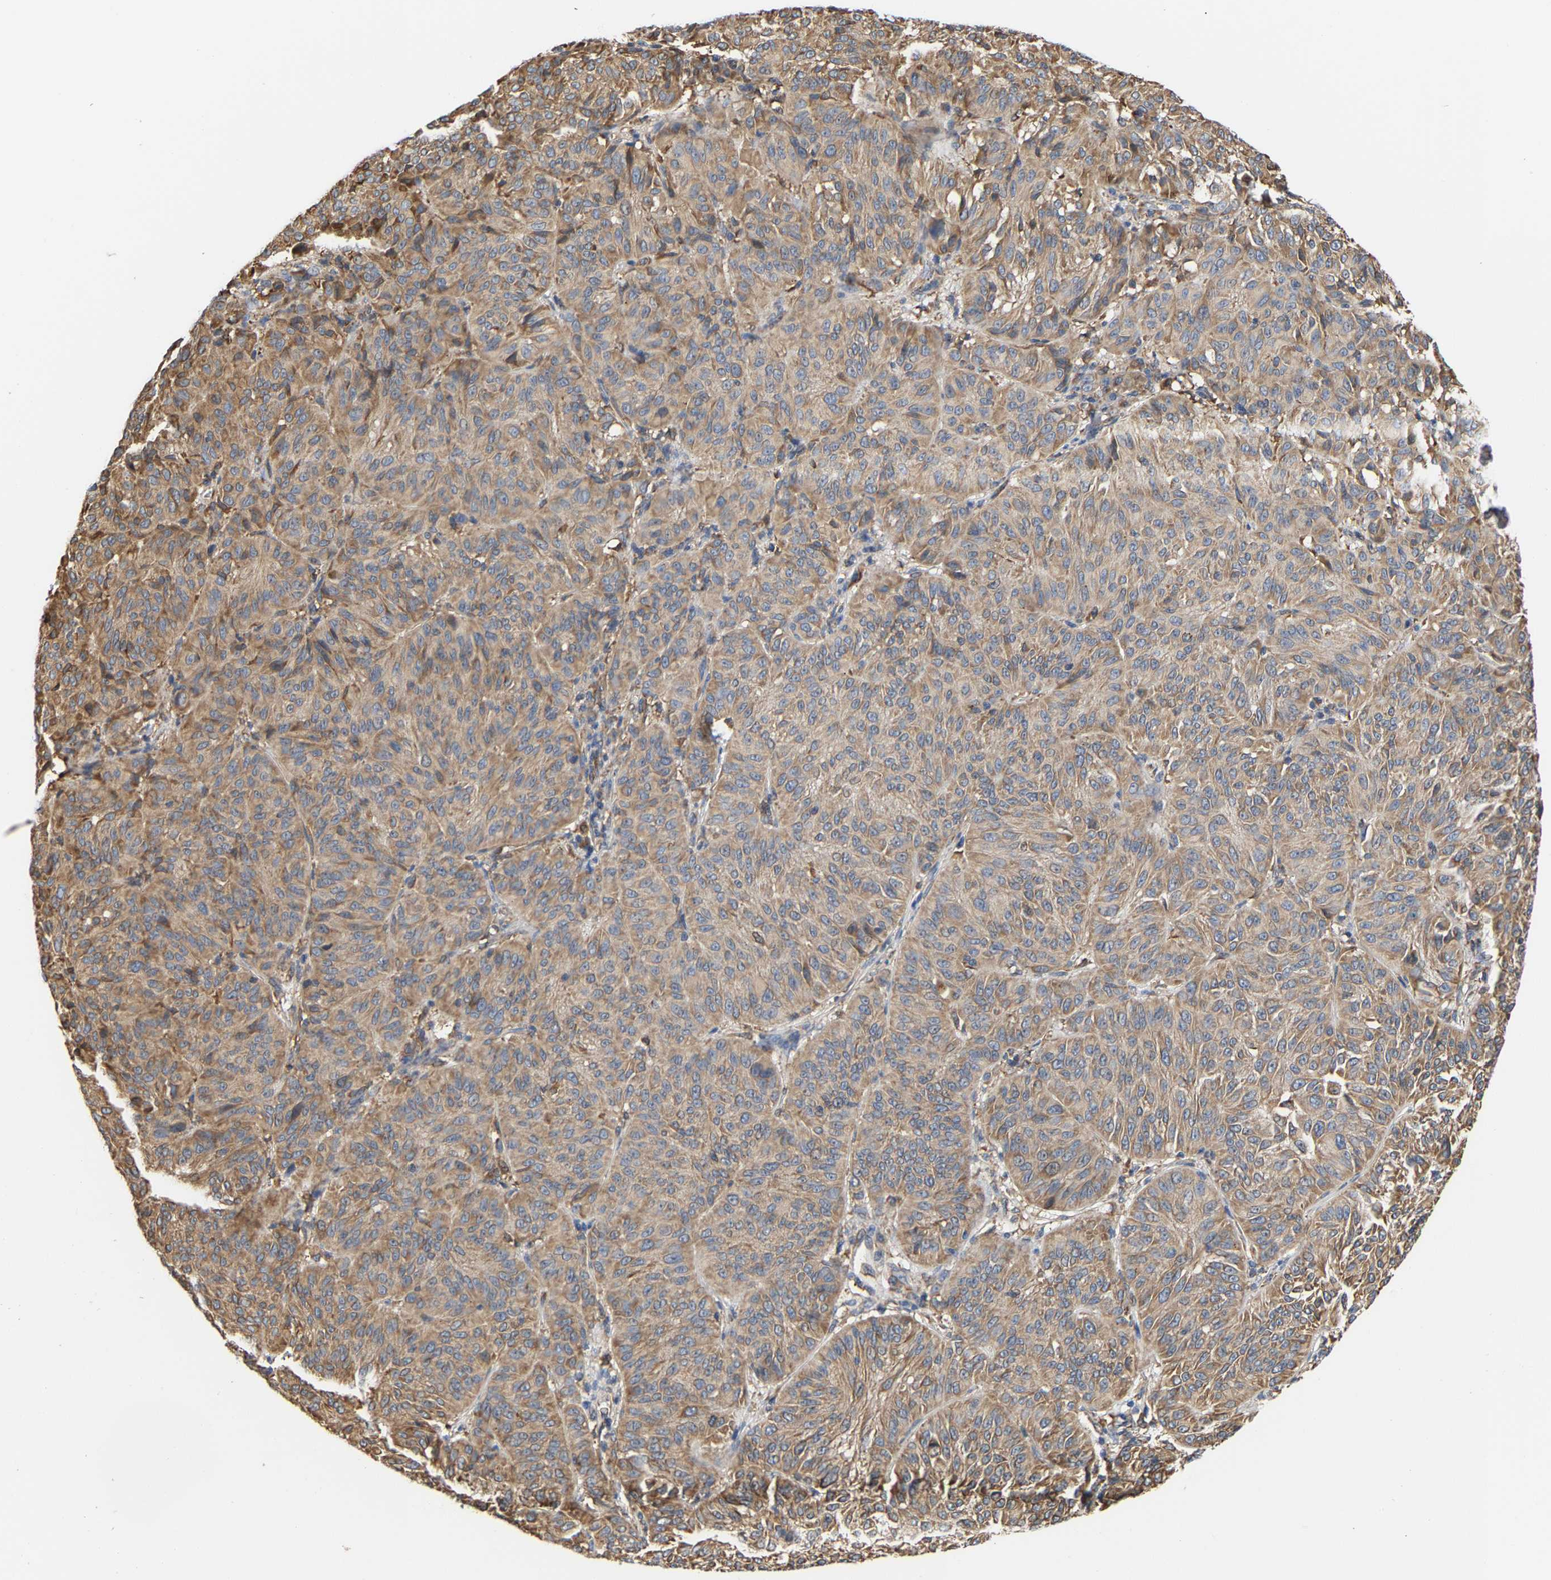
{"staining": {"intensity": "moderate", "quantity": "25%-75%", "location": "cytoplasmic/membranous"}, "tissue": "melanoma", "cell_type": "Tumor cells", "image_type": "cancer", "snomed": [{"axis": "morphology", "description": "Malignant melanoma, NOS"}, {"axis": "topography", "description": "Skin"}], "caption": "This histopathology image demonstrates malignant melanoma stained with immunohistochemistry (IHC) to label a protein in brown. The cytoplasmic/membranous of tumor cells show moderate positivity for the protein. Nuclei are counter-stained blue.", "gene": "ARAP1", "patient": {"sex": "female", "age": 72}}